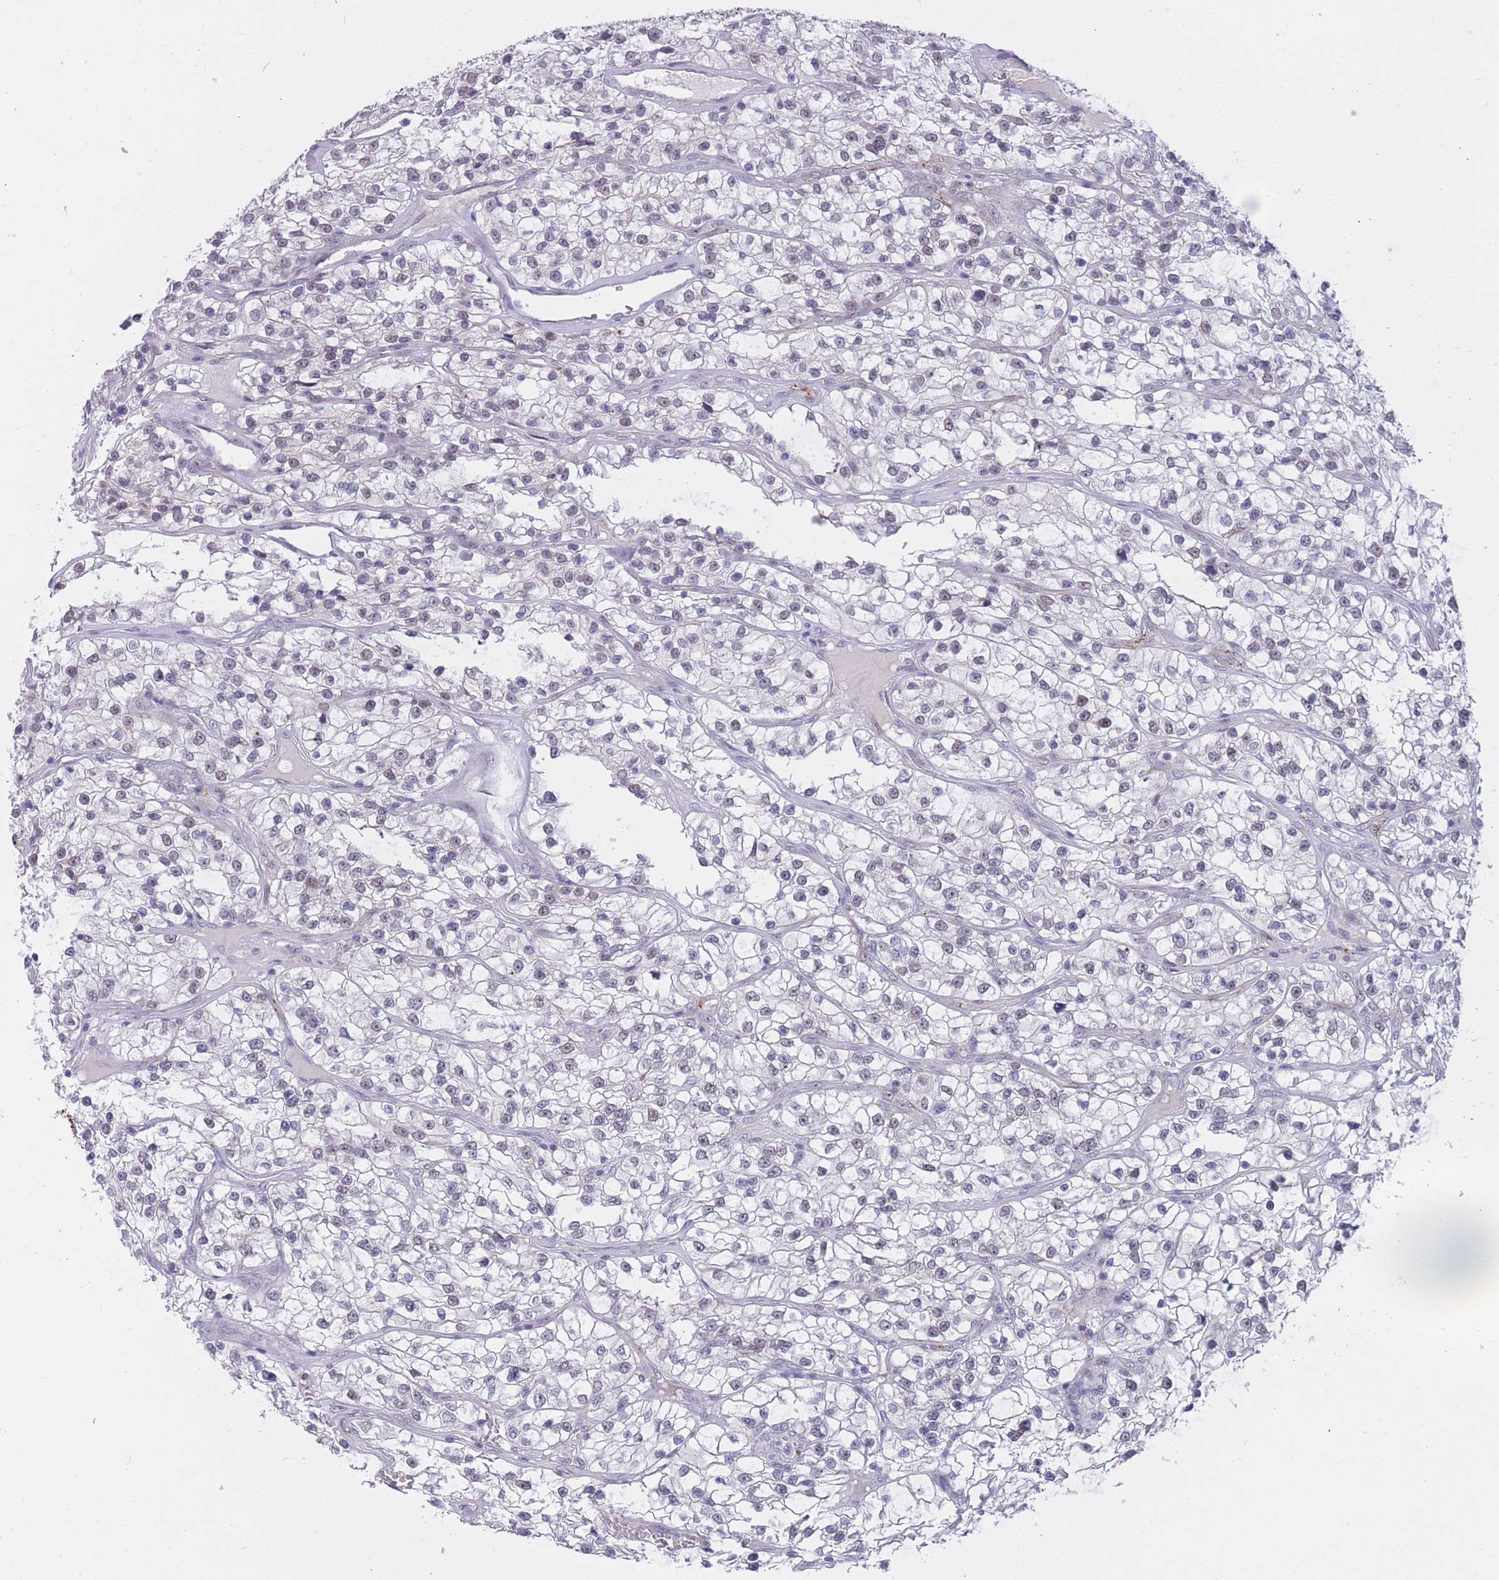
{"staining": {"intensity": "negative", "quantity": "none", "location": "none"}, "tissue": "renal cancer", "cell_type": "Tumor cells", "image_type": "cancer", "snomed": [{"axis": "morphology", "description": "Adenocarcinoma, NOS"}, {"axis": "topography", "description": "Kidney"}], "caption": "High power microscopy histopathology image of an immunohistochemistry (IHC) micrograph of renal cancer, revealing no significant expression in tumor cells. The staining is performed using DAB (3,3'-diaminobenzidine) brown chromogen with nuclei counter-stained in using hematoxylin.", "gene": "BOP1", "patient": {"sex": "female", "age": 57}}